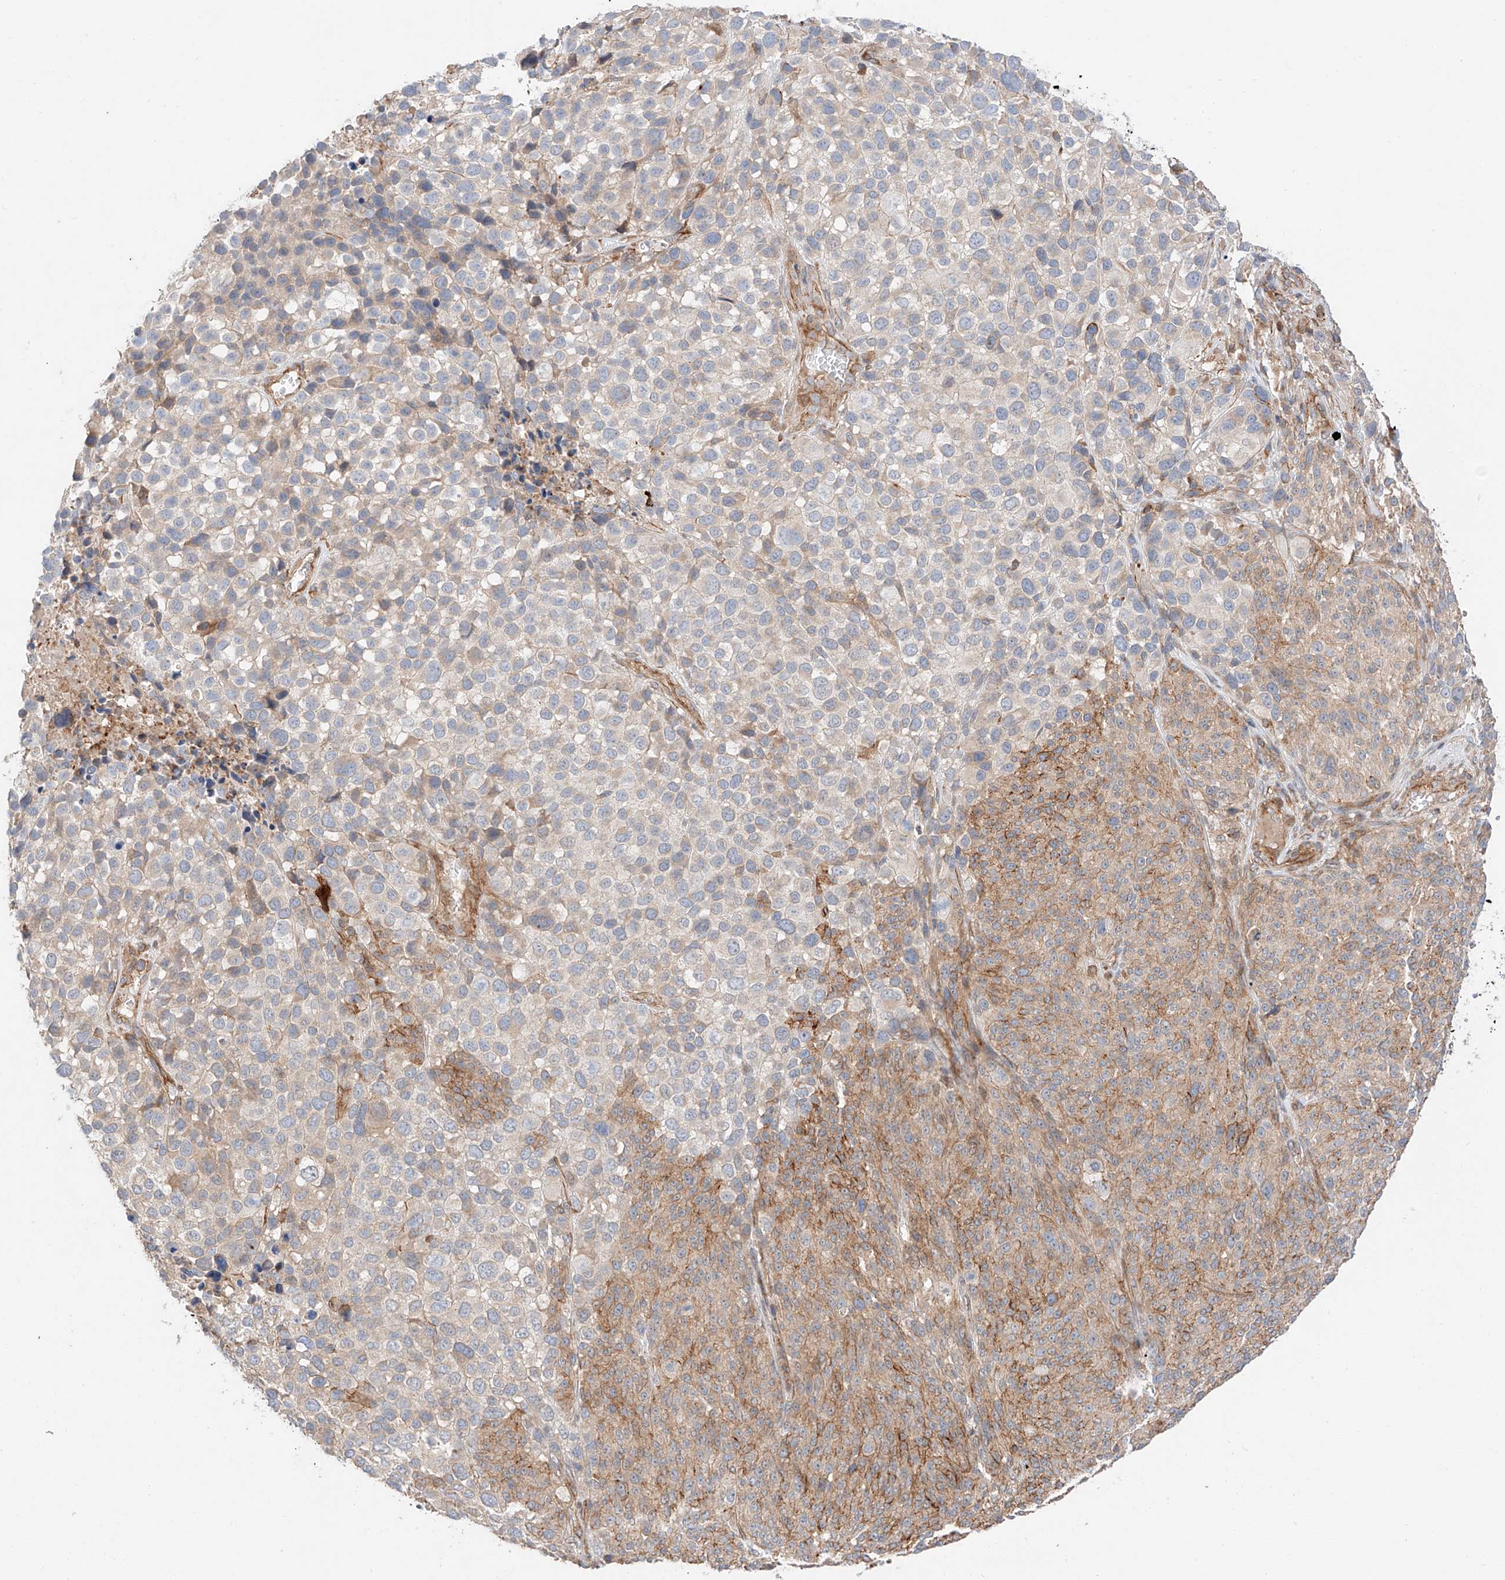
{"staining": {"intensity": "moderate", "quantity": "<25%", "location": "cytoplasmic/membranous"}, "tissue": "melanoma", "cell_type": "Tumor cells", "image_type": "cancer", "snomed": [{"axis": "morphology", "description": "Malignant melanoma, NOS"}, {"axis": "topography", "description": "Skin of trunk"}], "caption": "Immunohistochemistry (IHC) (DAB (3,3'-diaminobenzidine)) staining of melanoma shows moderate cytoplasmic/membranous protein staining in approximately <25% of tumor cells.", "gene": "MINDY4", "patient": {"sex": "male", "age": 71}}